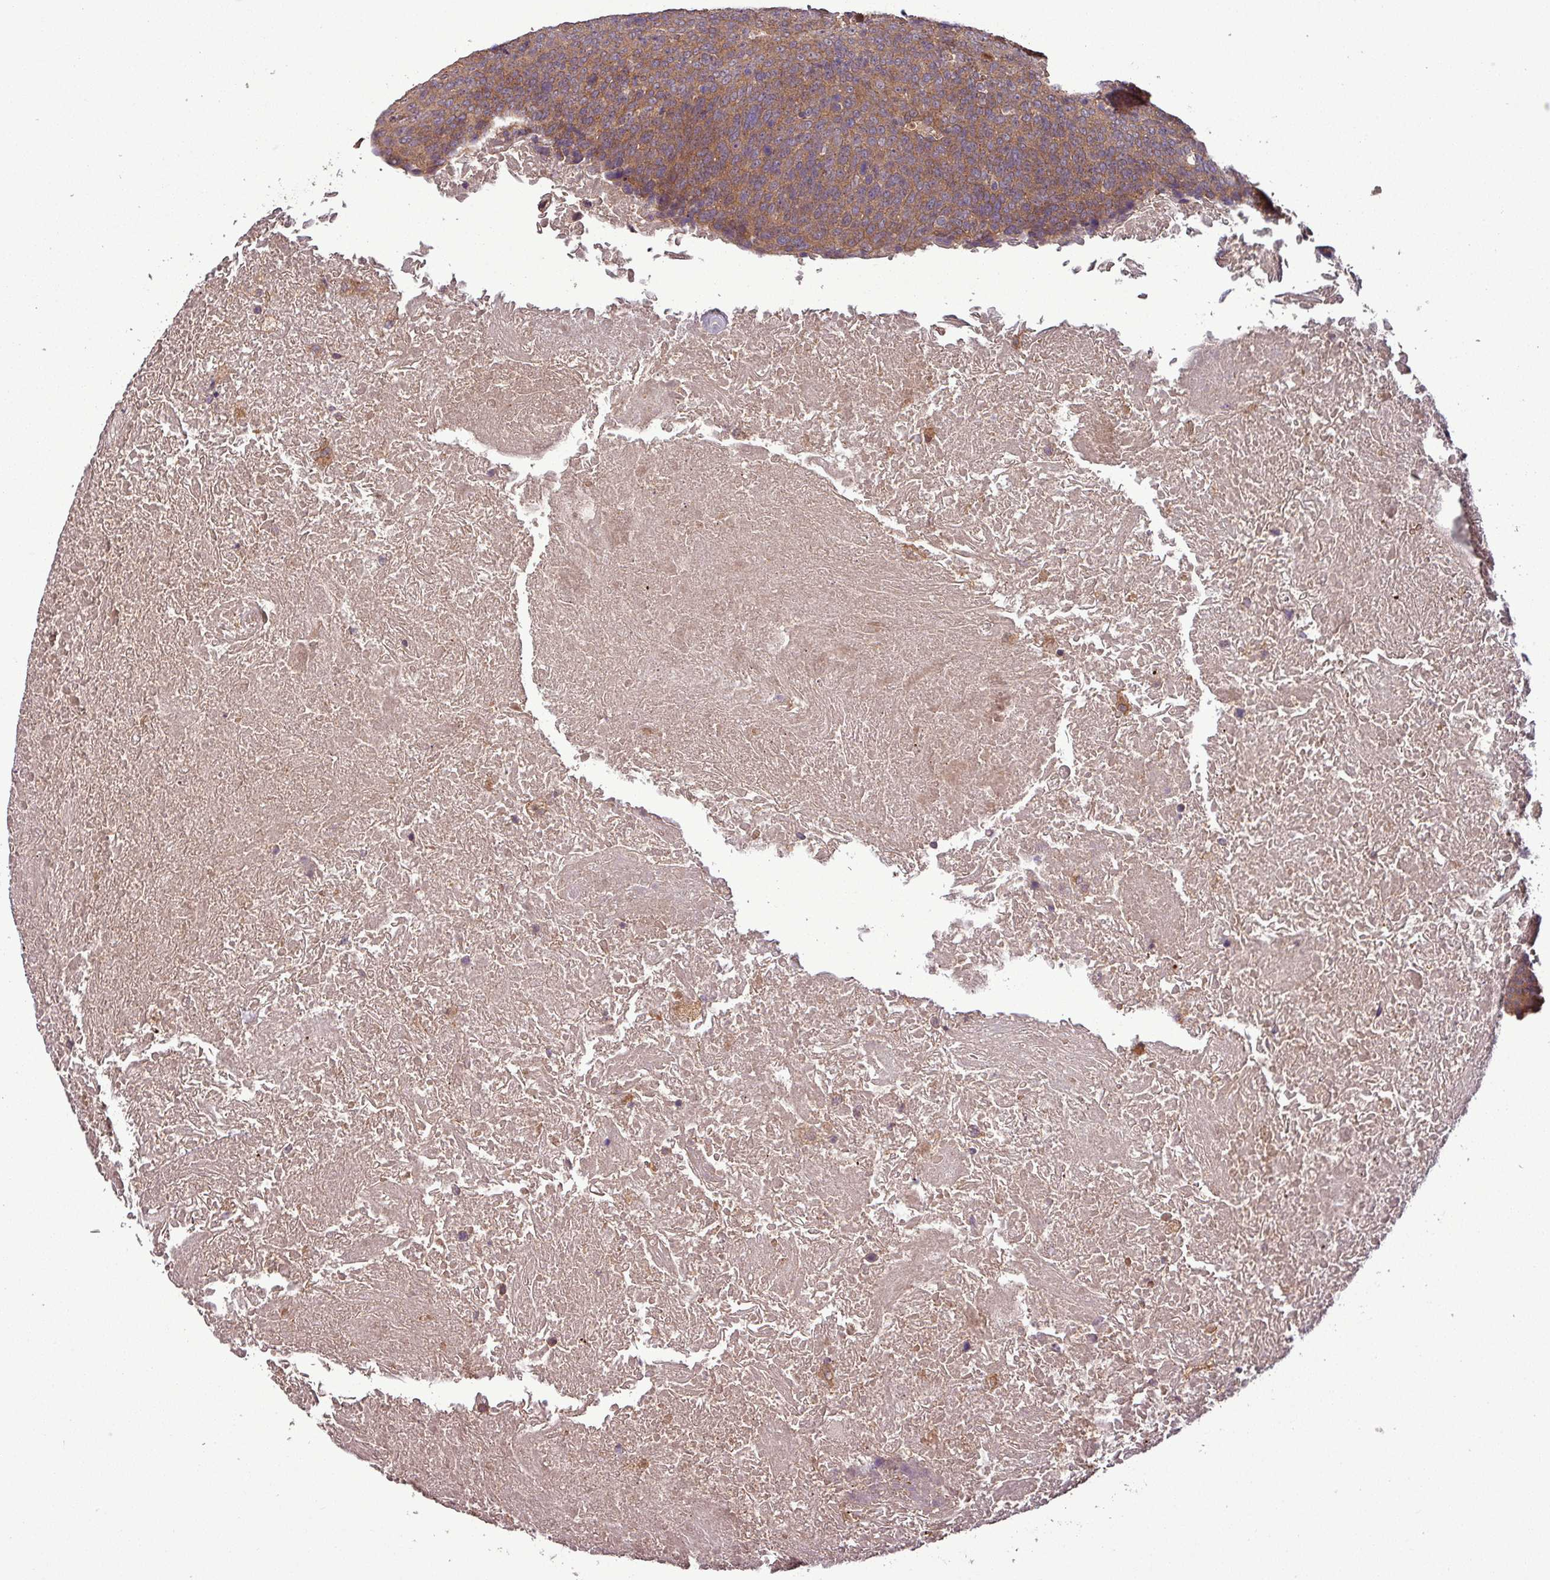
{"staining": {"intensity": "moderate", "quantity": ">75%", "location": "cytoplasmic/membranous"}, "tissue": "head and neck cancer", "cell_type": "Tumor cells", "image_type": "cancer", "snomed": [{"axis": "morphology", "description": "Squamous cell carcinoma, NOS"}, {"axis": "morphology", "description": "Squamous cell carcinoma, metastatic, NOS"}, {"axis": "topography", "description": "Lymph node"}, {"axis": "topography", "description": "Head-Neck"}], "caption": "This is a photomicrograph of immunohistochemistry (IHC) staining of head and neck cancer (metastatic squamous cell carcinoma), which shows moderate expression in the cytoplasmic/membranous of tumor cells.", "gene": "NT5C3A", "patient": {"sex": "male", "age": 62}}